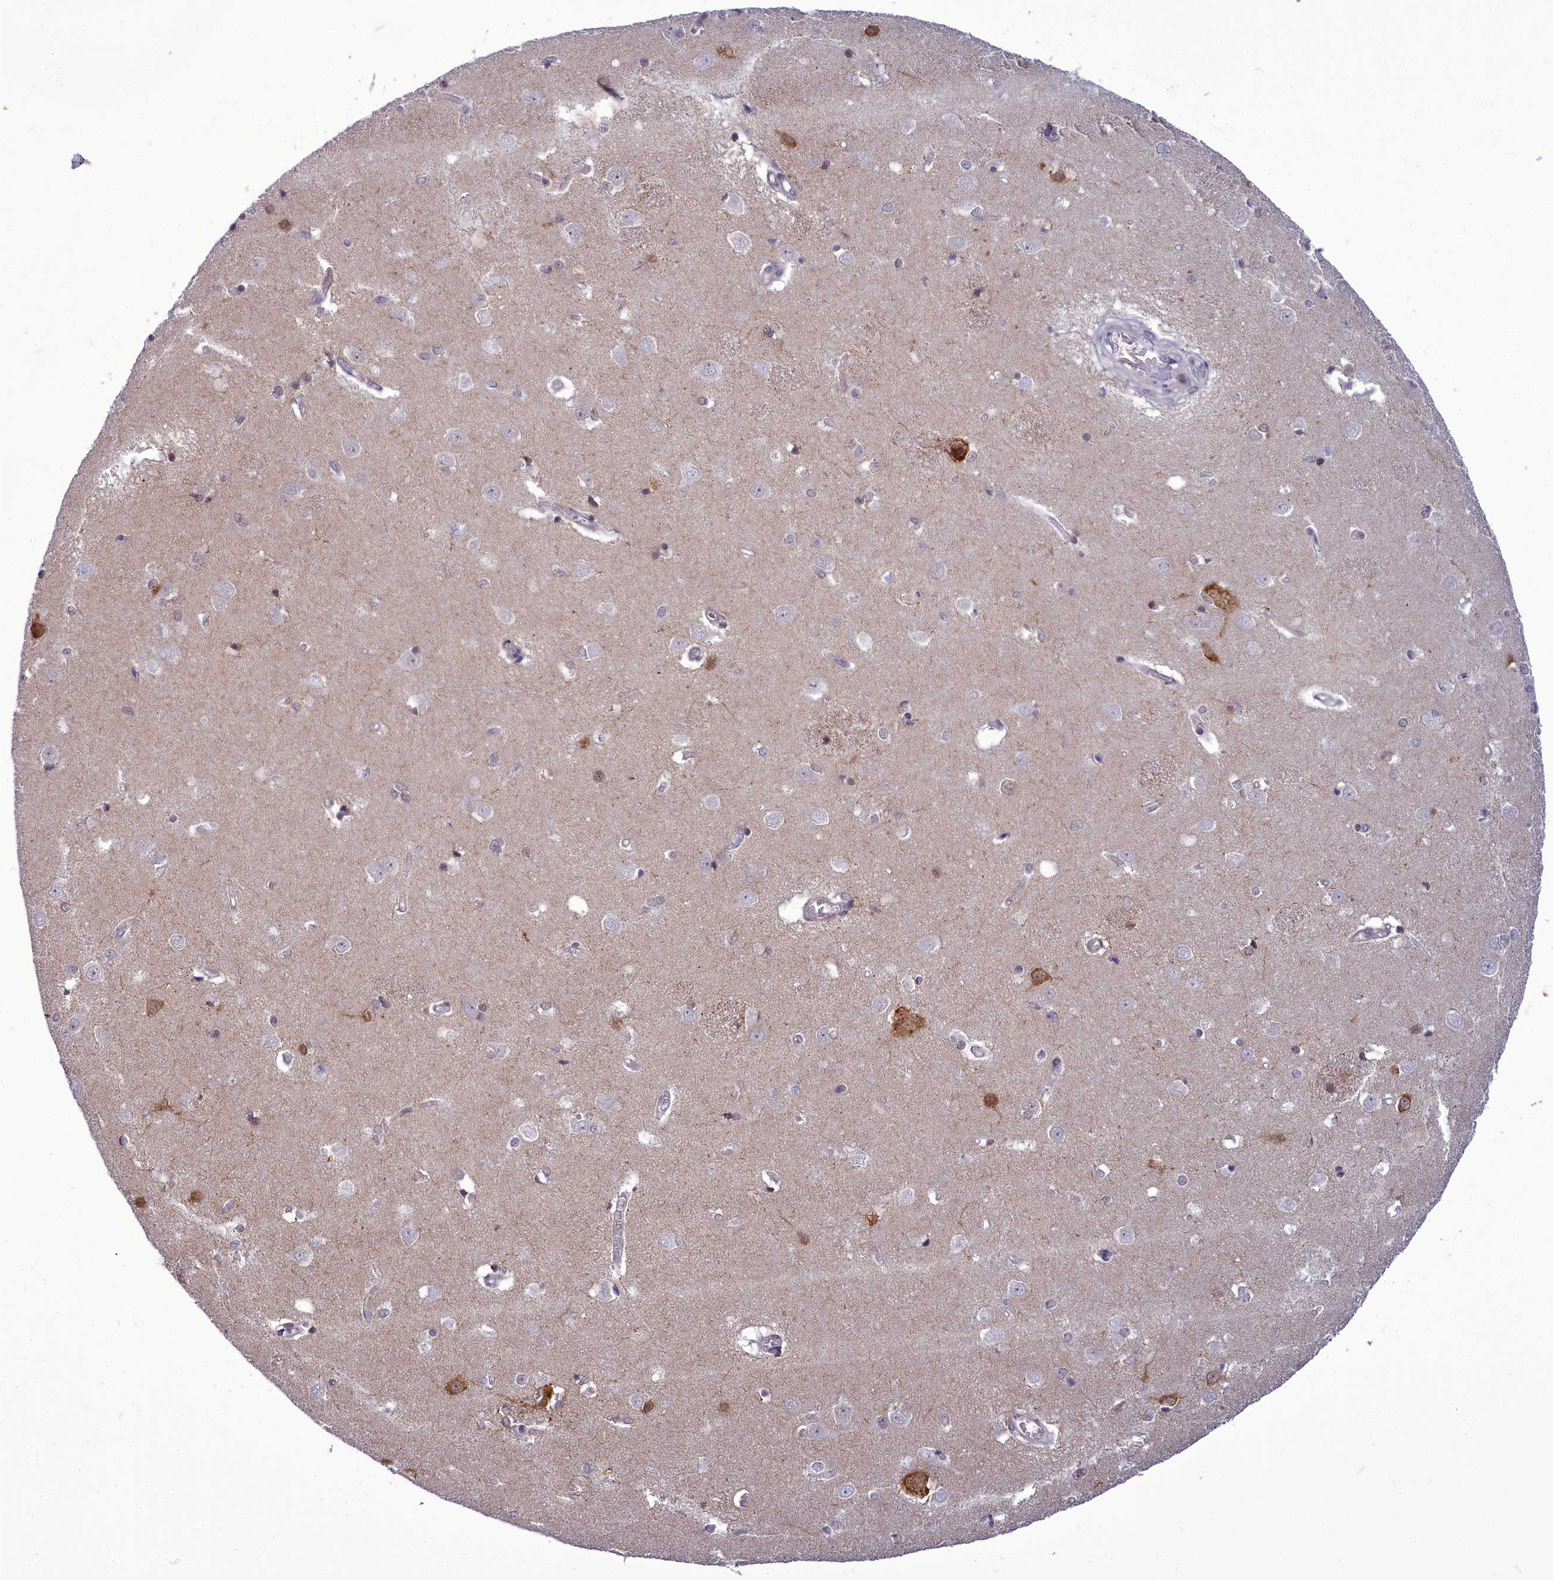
{"staining": {"intensity": "strong", "quantity": "<25%", "location": "cytoplasmic/membranous,nuclear"}, "tissue": "caudate", "cell_type": "Glial cells", "image_type": "normal", "snomed": [{"axis": "morphology", "description": "Normal tissue, NOS"}, {"axis": "topography", "description": "Lateral ventricle wall"}], "caption": "Glial cells exhibit medium levels of strong cytoplasmic/membranous,nuclear positivity in approximately <25% of cells in benign human caudate. (IHC, brightfield microscopy, high magnification).", "gene": "CEACAM19", "patient": {"sex": "male", "age": 37}}